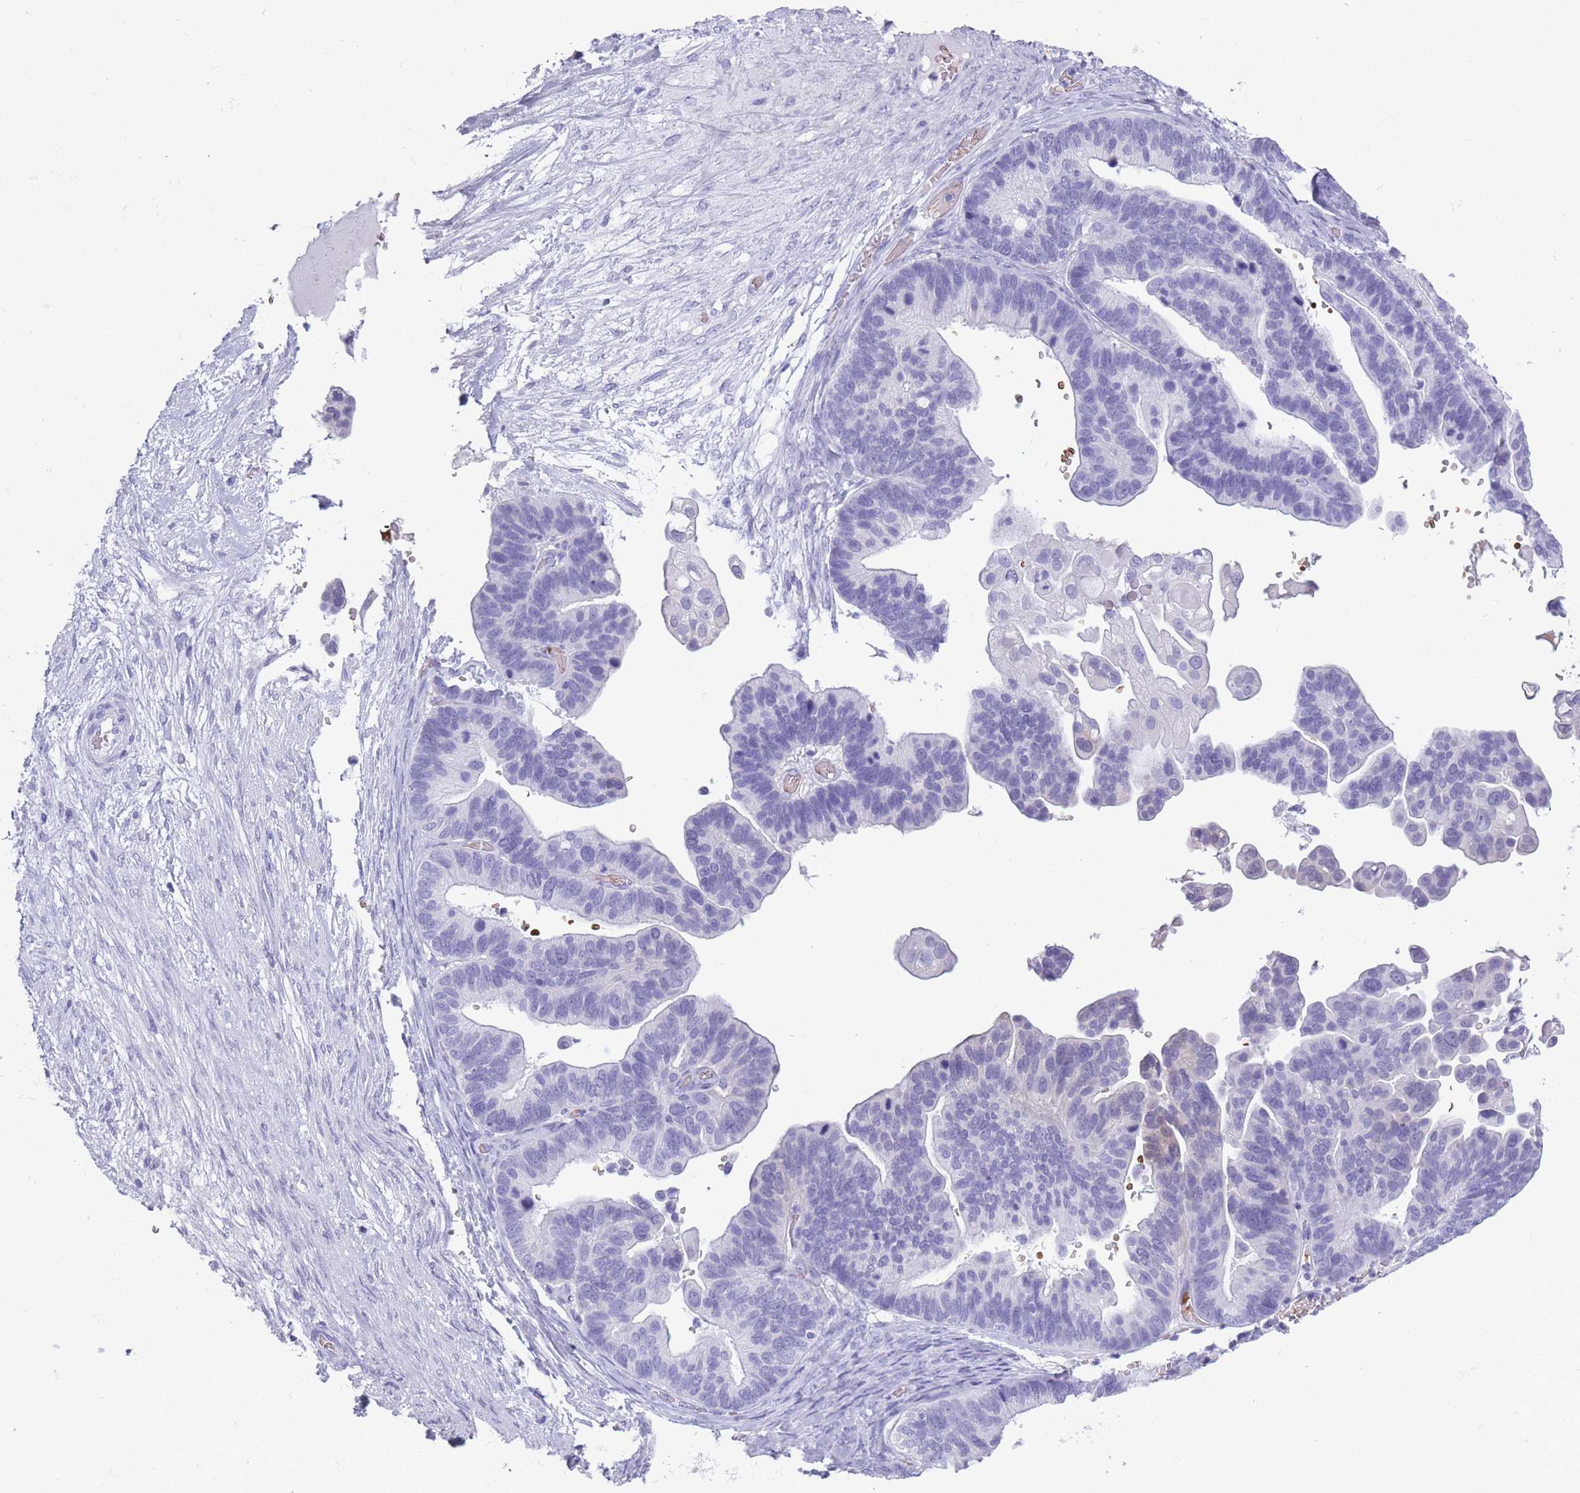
{"staining": {"intensity": "negative", "quantity": "none", "location": "none"}, "tissue": "ovarian cancer", "cell_type": "Tumor cells", "image_type": "cancer", "snomed": [{"axis": "morphology", "description": "Cystadenocarcinoma, serous, NOS"}, {"axis": "topography", "description": "Ovary"}], "caption": "IHC of ovarian cancer (serous cystadenocarcinoma) shows no staining in tumor cells. The staining is performed using DAB brown chromogen with nuclei counter-stained in using hematoxylin.", "gene": "OR7C1", "patient": {"sex": "female", "age": 56}}